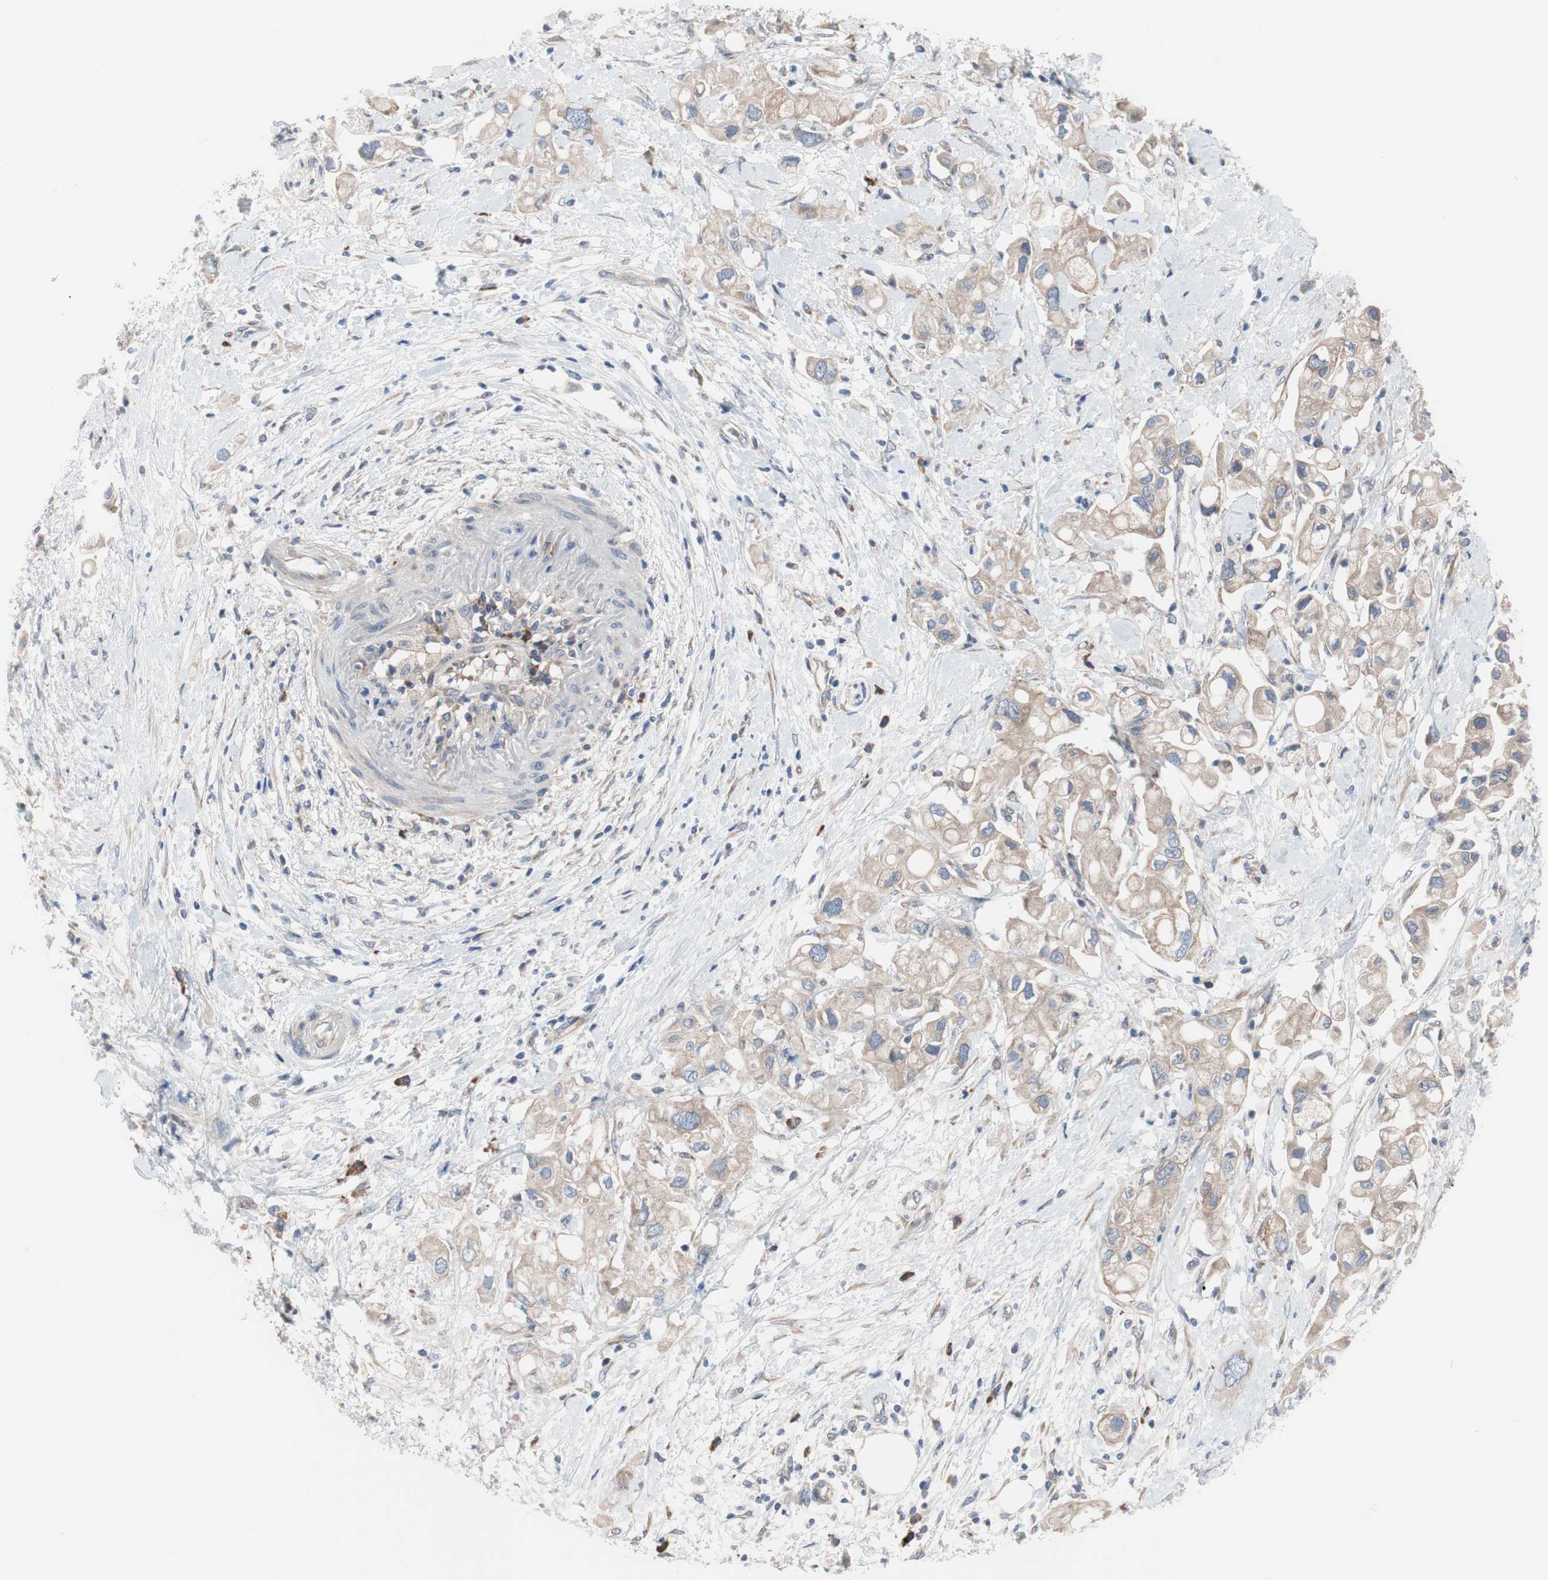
{"staining": {"intensity": "weak", "quantity": ">75%", "location": "cytoplasmic/membranous"}, "tissue": "pancreatic cancer", "cell_type": "Tumor cells", "image_type": "cancer", "snomed": [{"axis": "morphology", "description": "Adenocarcinoma, NOS"}, {"axis": "topography", "description": "Pancreas"}], "caption": "A brown stain highlights weak cytoplasmic/membranous staining of a protein in human pancreatic cancer (adenocarcinoma) tumor cells.", "gene": "KANSL1", "patient": {"sex": "female", "age": 56}}